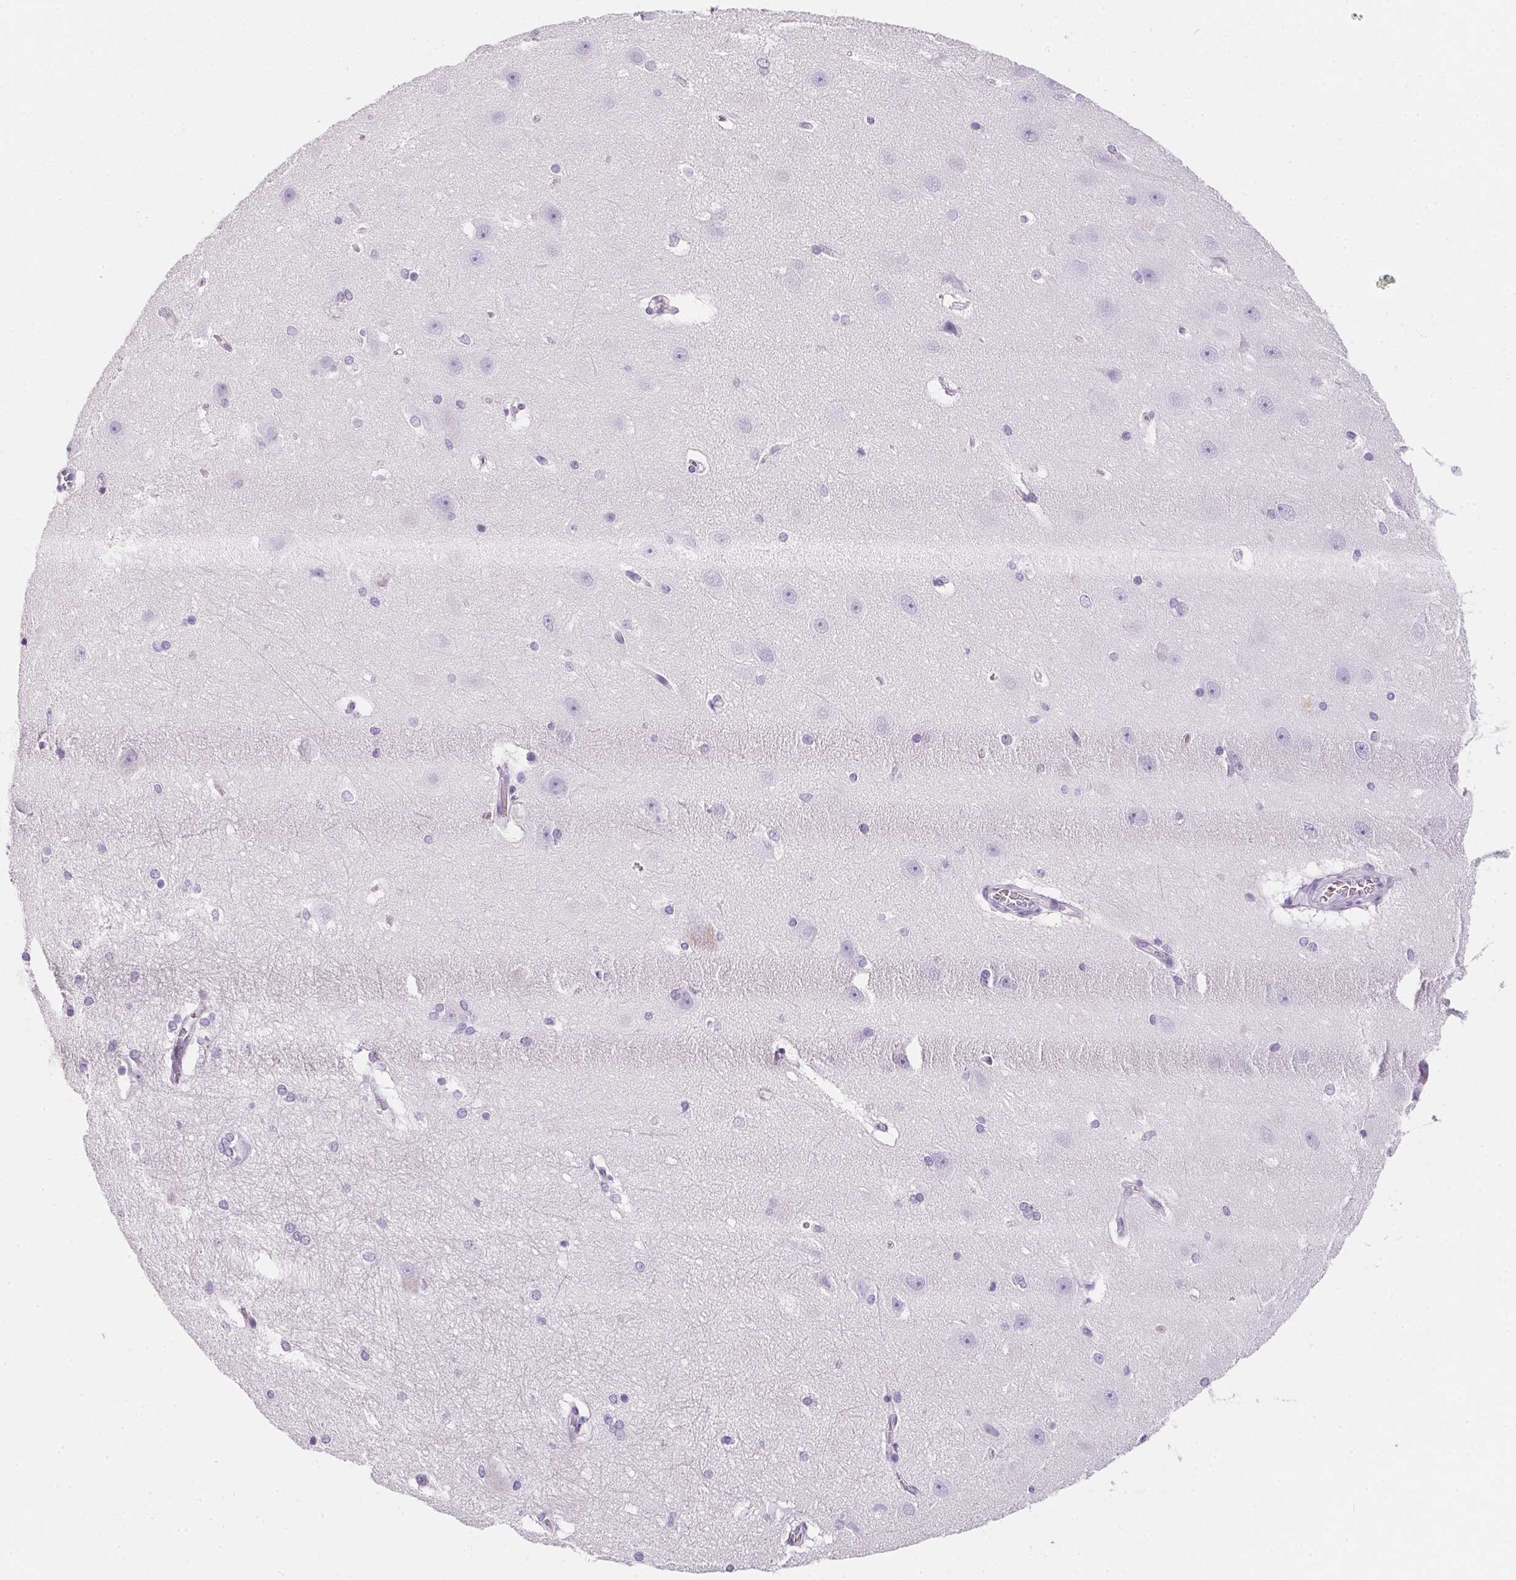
{"staining": {"intensity": "negative", "quantity": "none", "location": "none"}, "tissue": "hippocampus", "cell_type": "Glial cells", "image_type": "normal", "snomed": [{"axis": "morphology", "description": "Normal tissue, NOS"}, {"axis": "topography", "description": "Cerebral cortex"}, {"axis": "topography", "description": "Hippocampus"}], "caption": "DAB immunohistochemical staining of benign hippocampus demonstrates no significant positivity in glial cells.", "gene": "AQP5", "patient": {"sex": "female", "age": 19}}